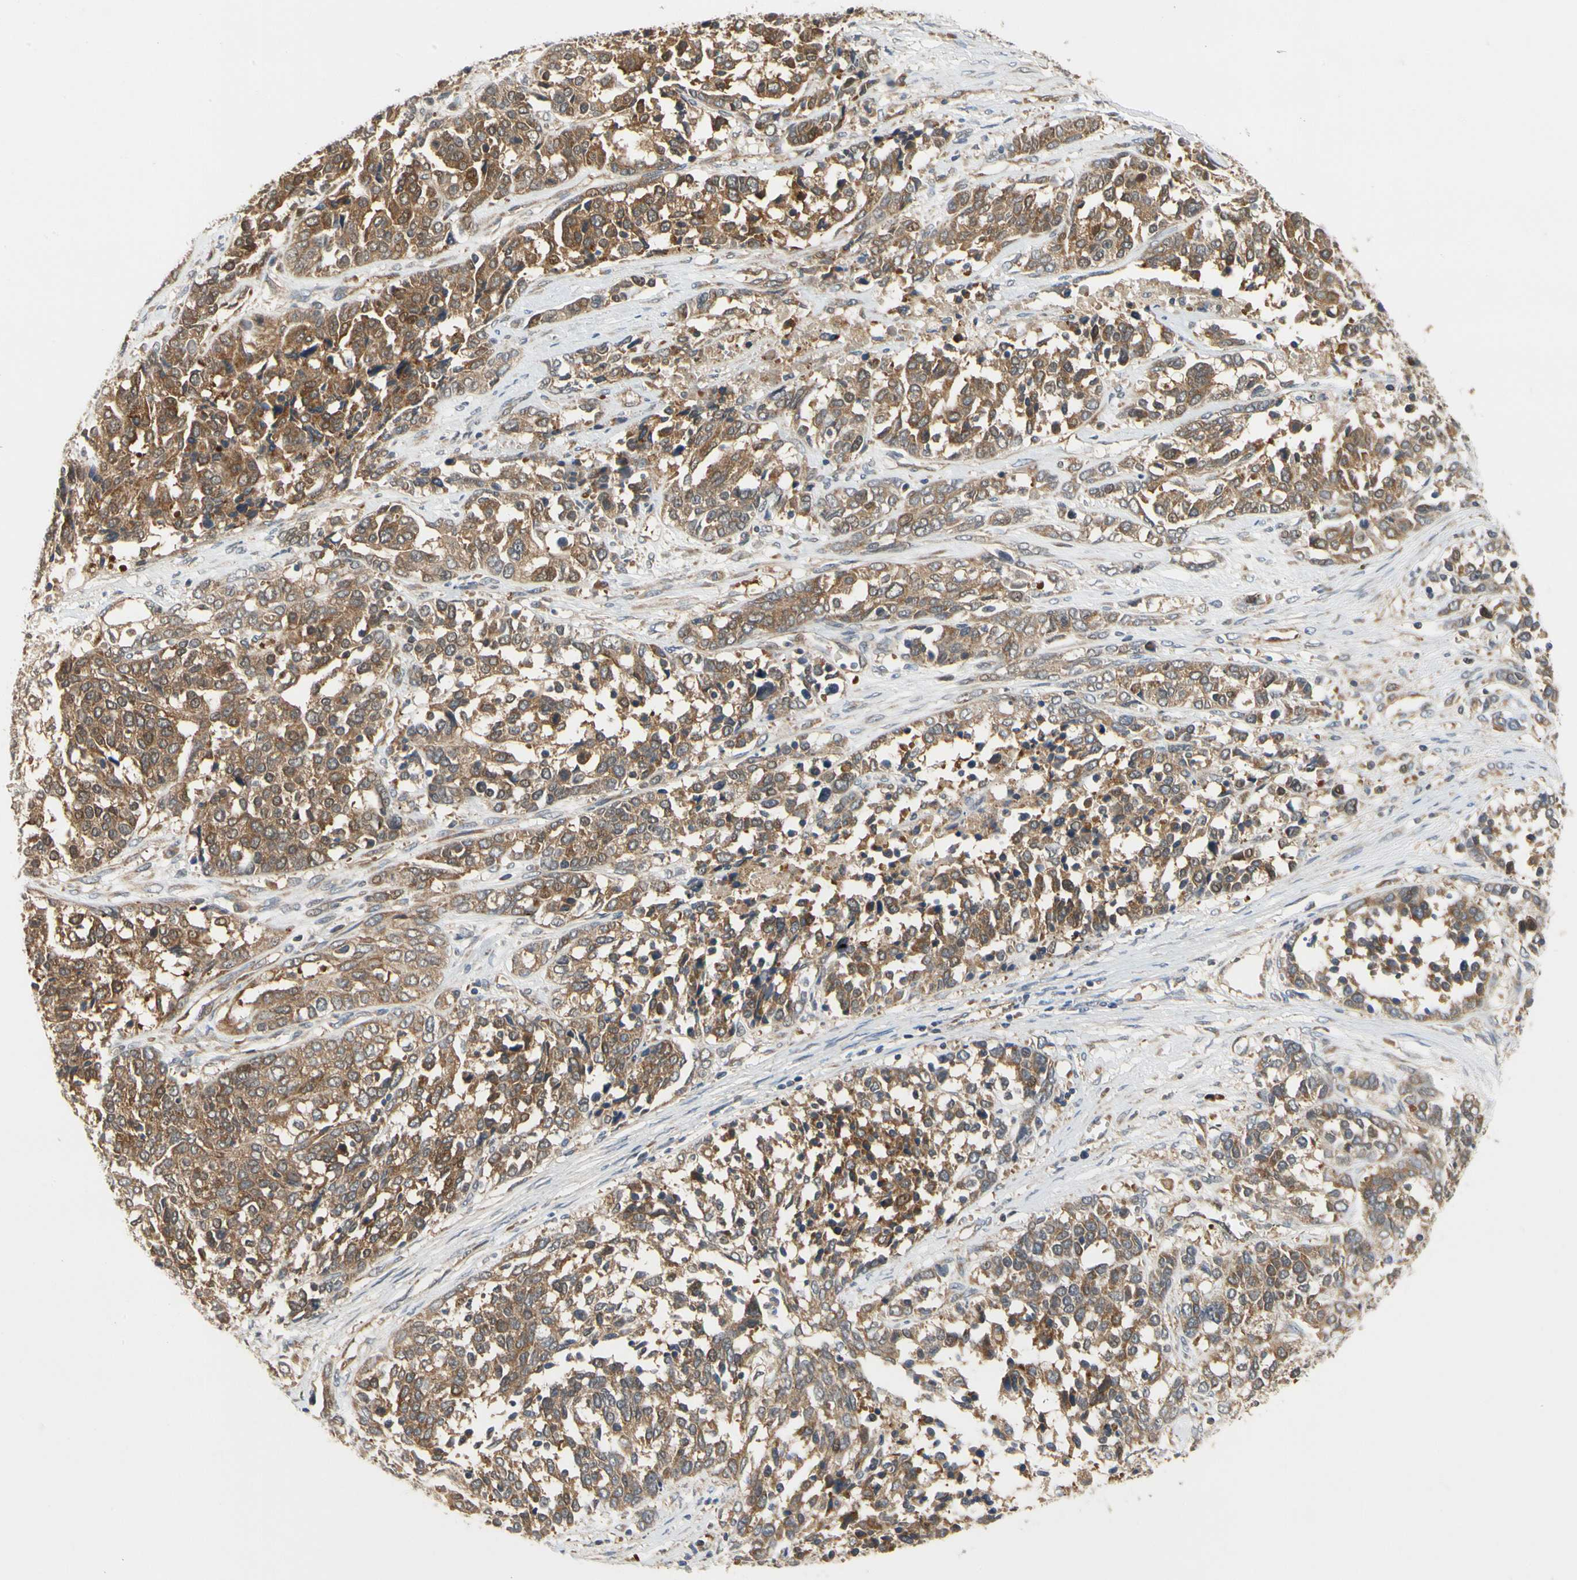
{"staining": {"intensity": "moderate", "quantity": ">75%", "location": "cytoplasmic/membranous"}, "tissue": "ovarian cancer", "cell_type": "Tumor cells", "image_type": "cancer", "snomed": [{"axis": "morphology", "description": "Cystadenocarcinoma, serous, NOS"}, {"axis": "topography", "description": "Ovary"}], "caption": "High-power microscopy captured an immunohistochemistry (IHC) image of ovarian cancer, revealing moderate cytoplasmic/membranous expression in about >75% of tumor cells.", "gene": "TDRP", "patient": {"sex": "female", "age": 44}}